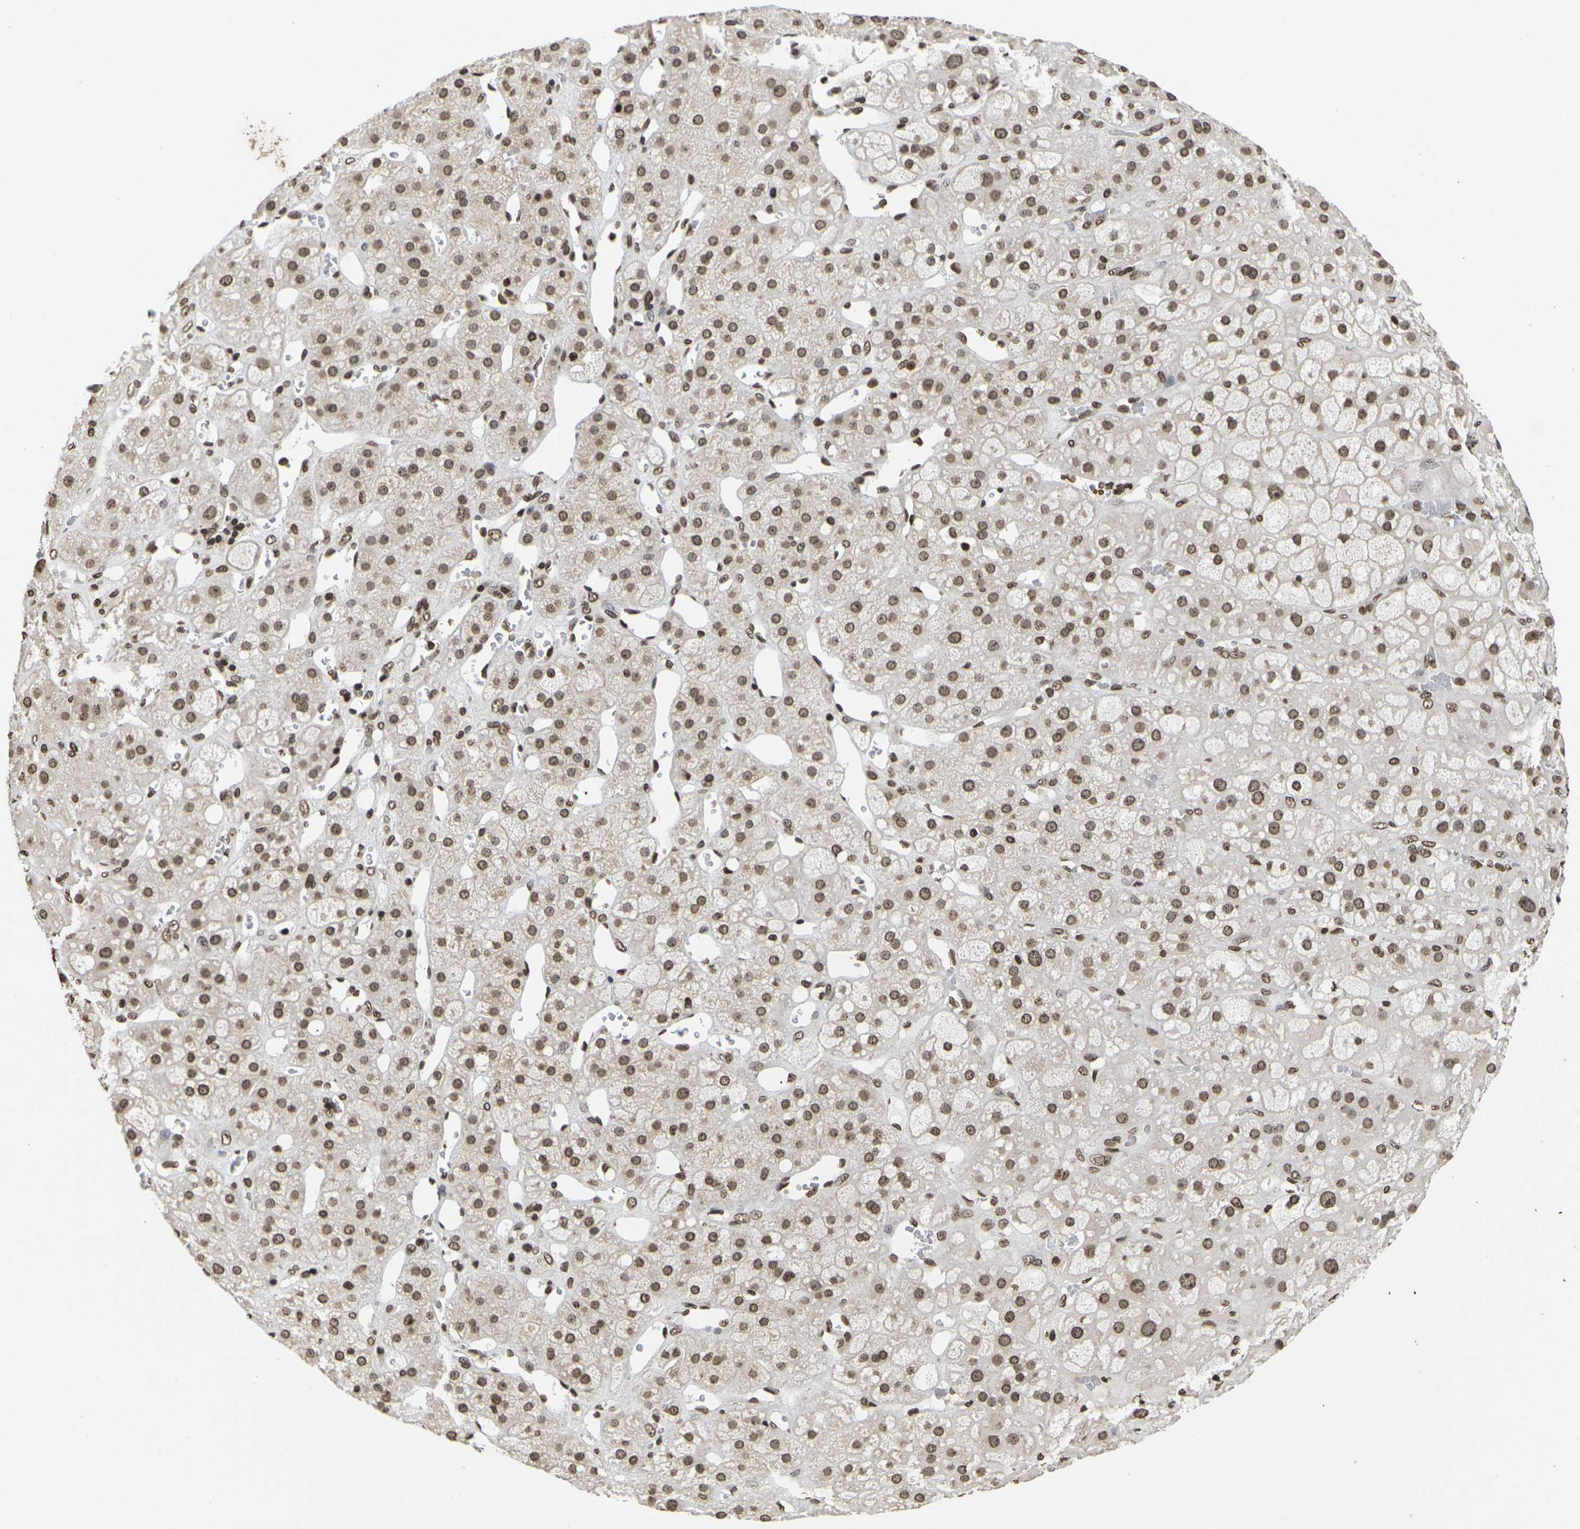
{"staining": {"intensity": "strong", "quantity": ">75%", "location": "nuclear"}, "tissue": "adrenal gland", "cell_type": "Glandular cells", "image_type": "normal", "snomed": [{"axis": "morphology", "description": "Normal tissue, NOS"}, {"axis": "topography", "description": "Adrenal gland"}], "caption": "An immunohistochemistry (IHC) histopathology image of unremarkable tissue is shown. Protein staining in brown labels strong nuclear positivity in adrenal gland within glandular cells.", "gene": "ETV5", "patient": {"sex": "female", "age": 47}}